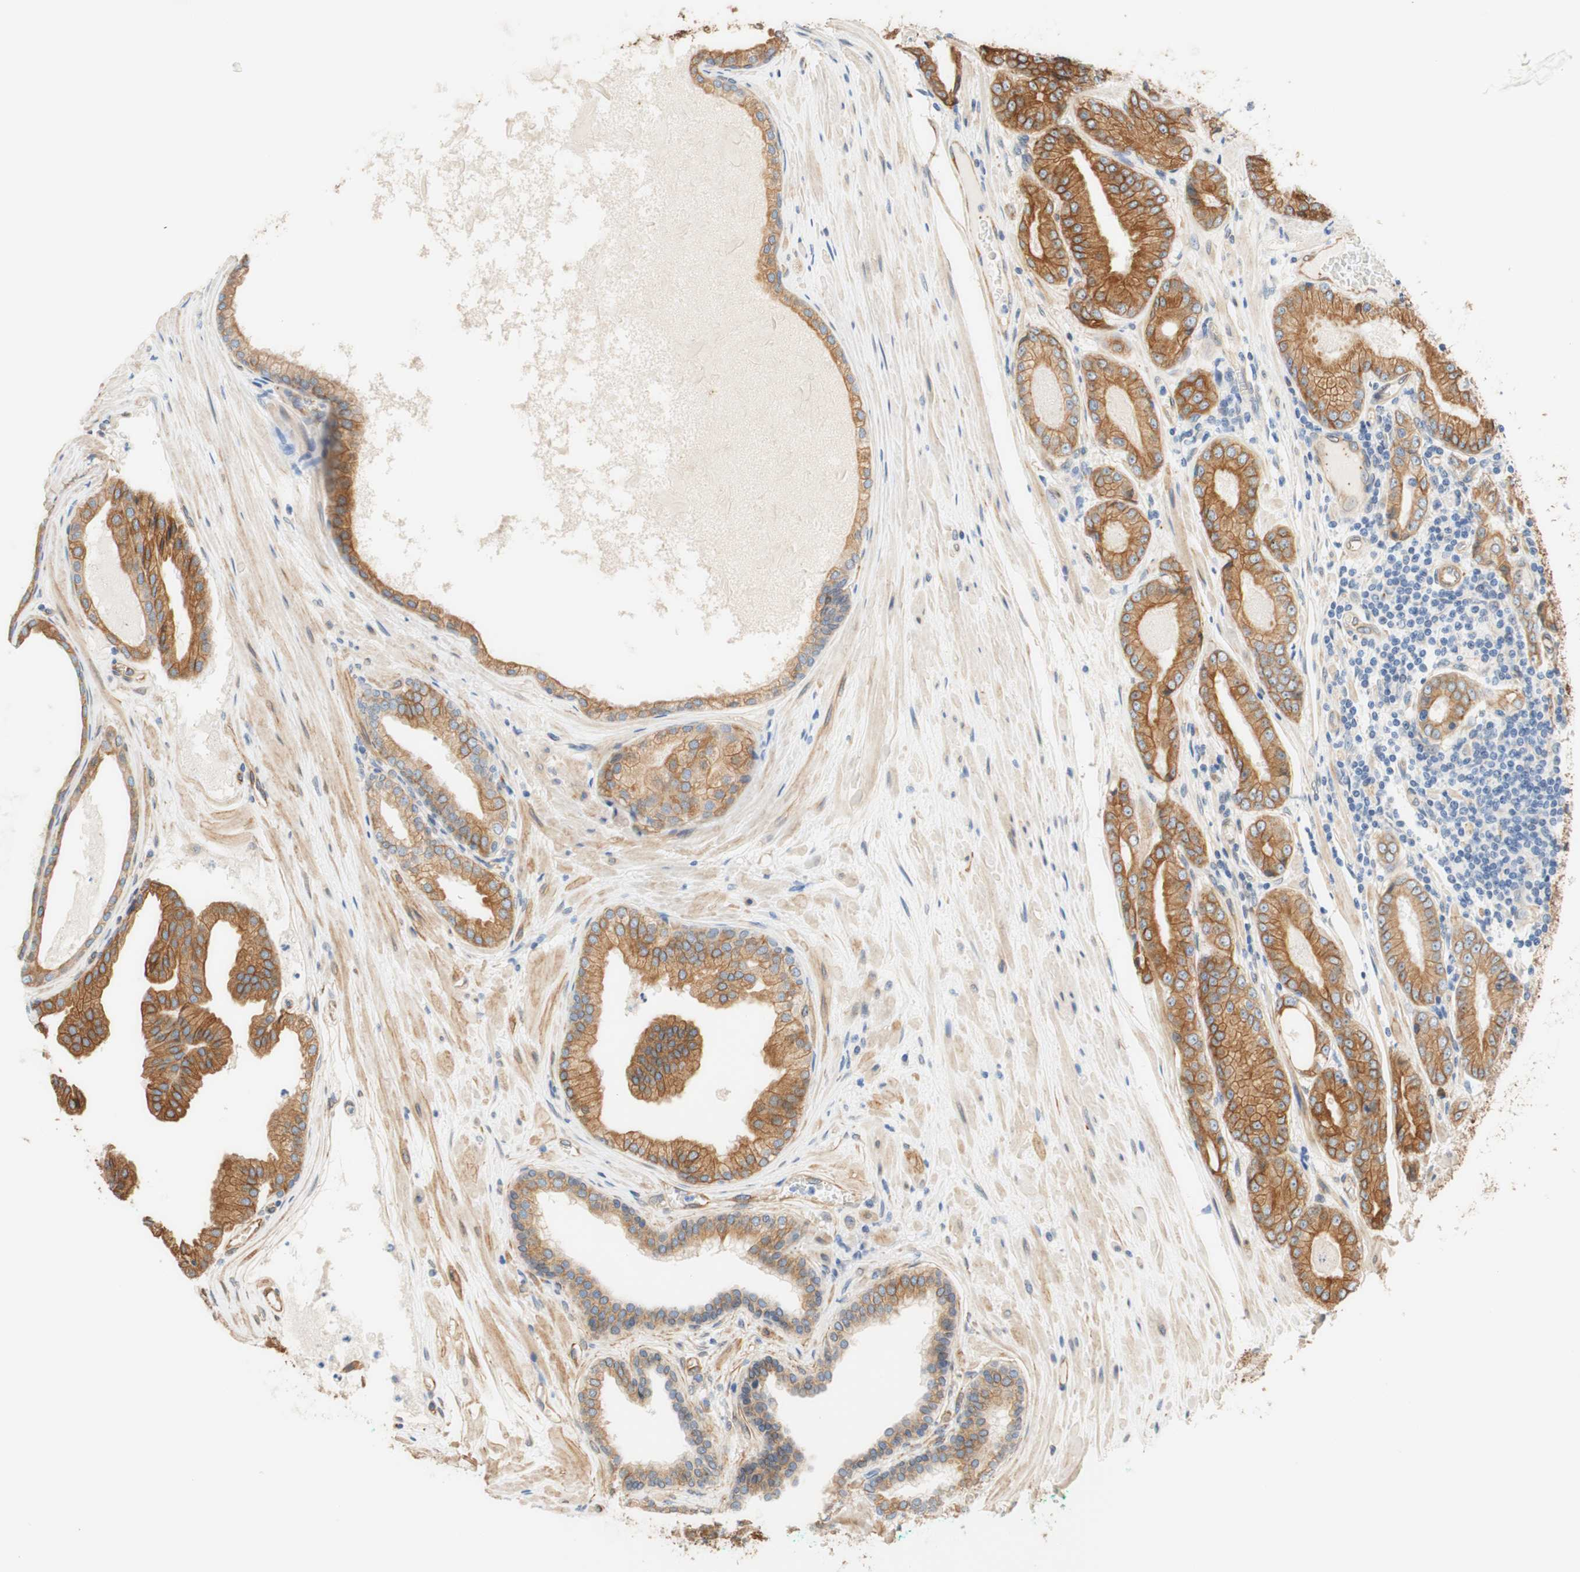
{"staining": {"intensity": "moderate", "quantity": ">75%", "location": "cytoplasmic/membranous,nuclear"}, "tissue": "prostate cancer", "cell_type": "Tumor cells", "image_type": "cancer", "snomed": [{"axis": "morphology", "description": "Adenocarcinoma, High grade"}, {"axis": "topography", "description": "Prostate"}], "caption": "Protein staining exhibits moderate cytoplasmic/membranous and nuclear staining in about >75% of tumor cells in prostate adenocarcinoma (high-grade).", "gene": "ENDOD1", "patient": {"sex": "male", "age": 59}}